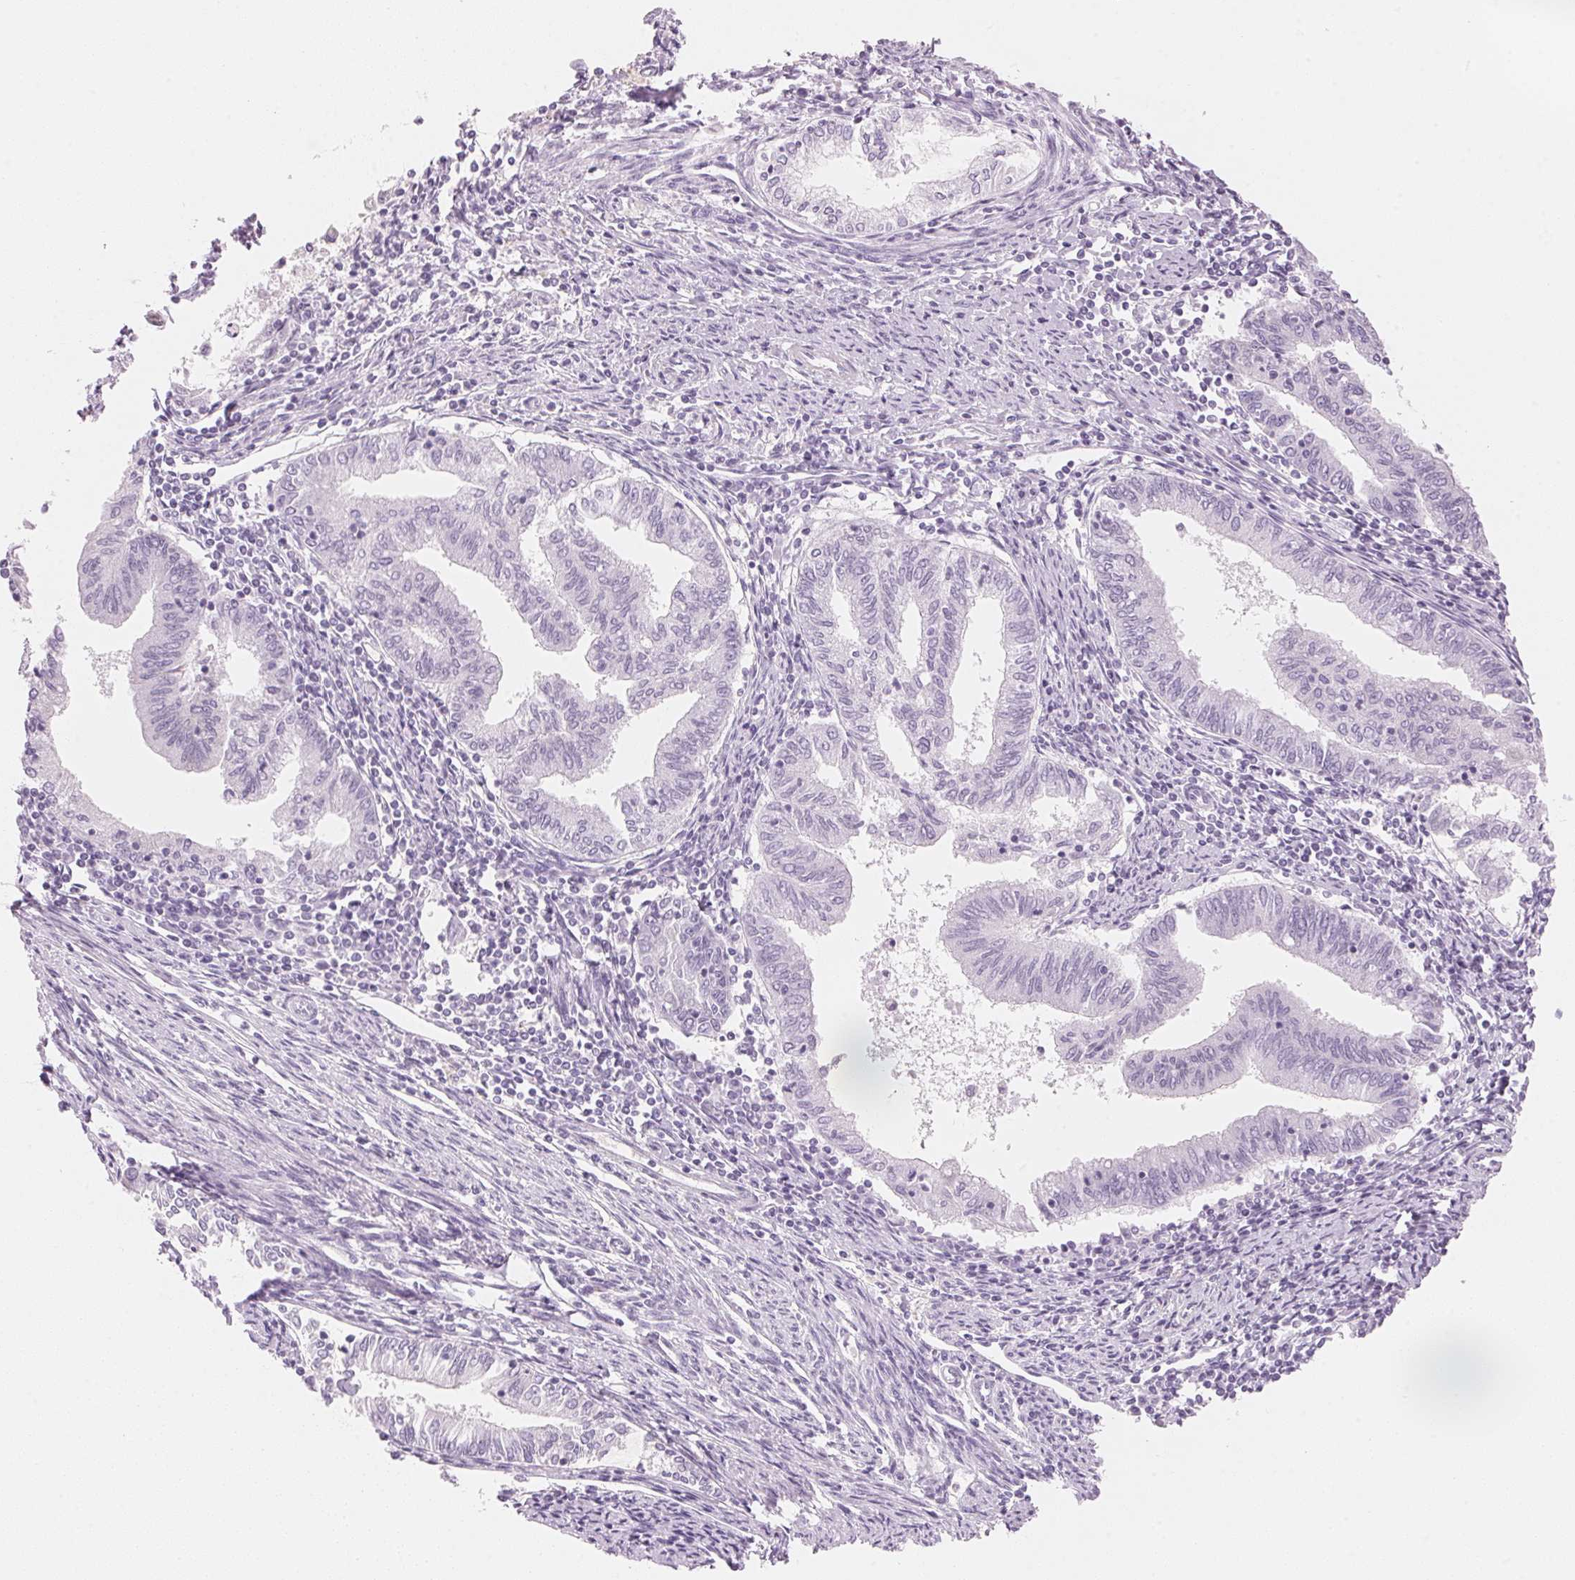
{"staining": {"intensity": "negative", "quantity": "none", "location": "none"}, "tissue": "endometrial cancer", "cell_type": "Tumor cells", "image_type": "cancer", "snomed": [{"axis": "morphology", "description": "Adenocarcinoma, NOS"}, {"axis": "topography", "description": "Endometrium"}], "caption": "Immunohistochemistry (IHC) photomicrograph of neoplastic tissue: human endometrial cancer stained with DAB (3,3'-diaminobenzidine) reveals no significant protein expression in tumor cells. (DAB immunohistochemistry (IHC) with hematoxylin counter stain).", "gene": "HOXB13", "patient": {"sex": "female", "age": 79}}